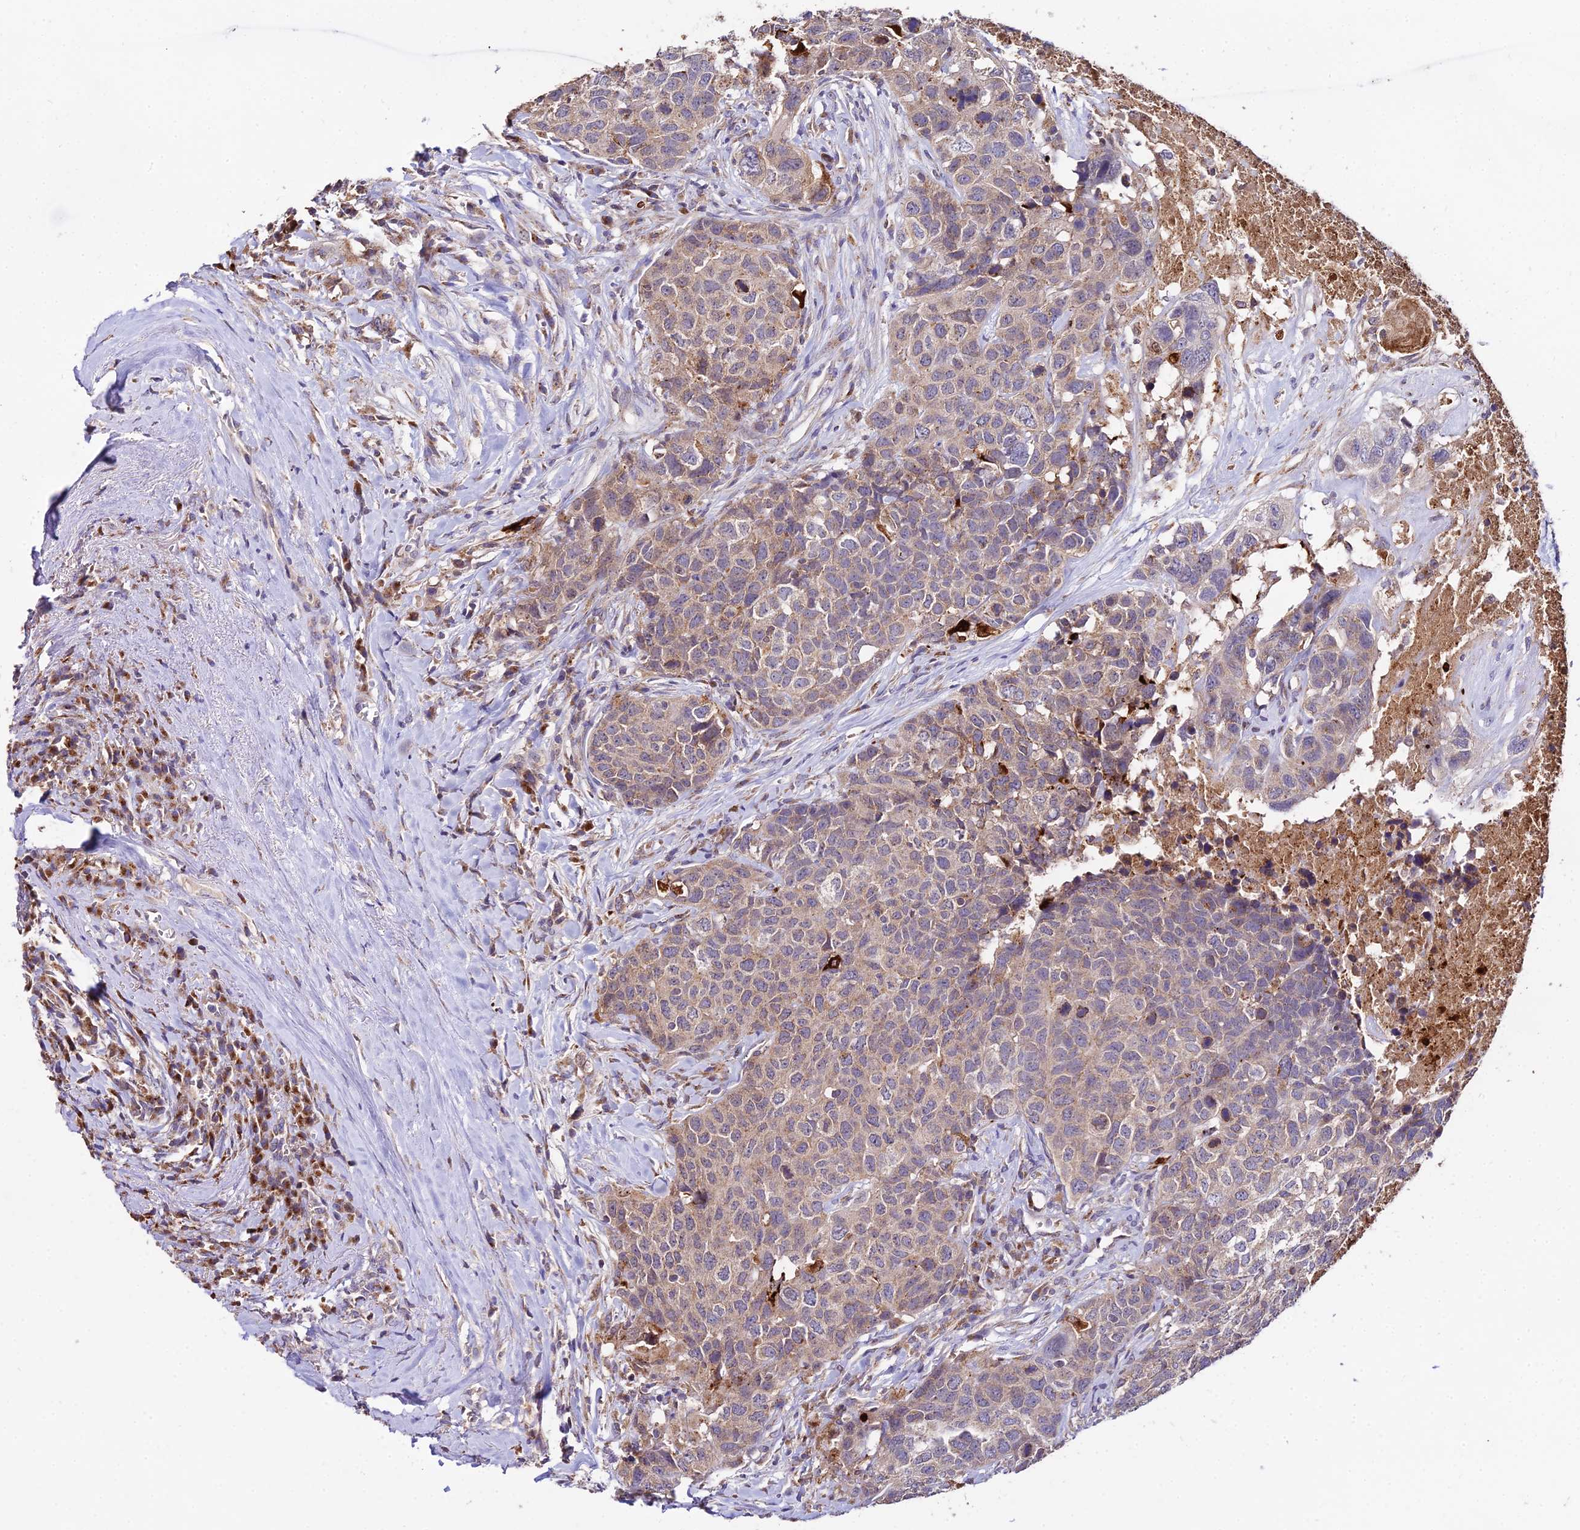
{"staining": {"intensity": "moderate", "quantity": ">75%", "location": "cytoplasmic/membranous"}, "tissue": "head and neck cancer", "cell_type": "Tumor cells", "image_type": "cancer", "snomed": [{"axis": "morphology", "description": "Squamous cell carcinoma, NOS"}, {"axis": "topography", "description": "Head-Neck"}], "caption": "A medium amount of moderate cytoplasmic/membranous positivity is seen in approximately >75% of tumor cells in squamous cell carcinoma (head and neck) tissue.", "gene": "PEX19", "patient": {"sex": "male", "age": 66}}